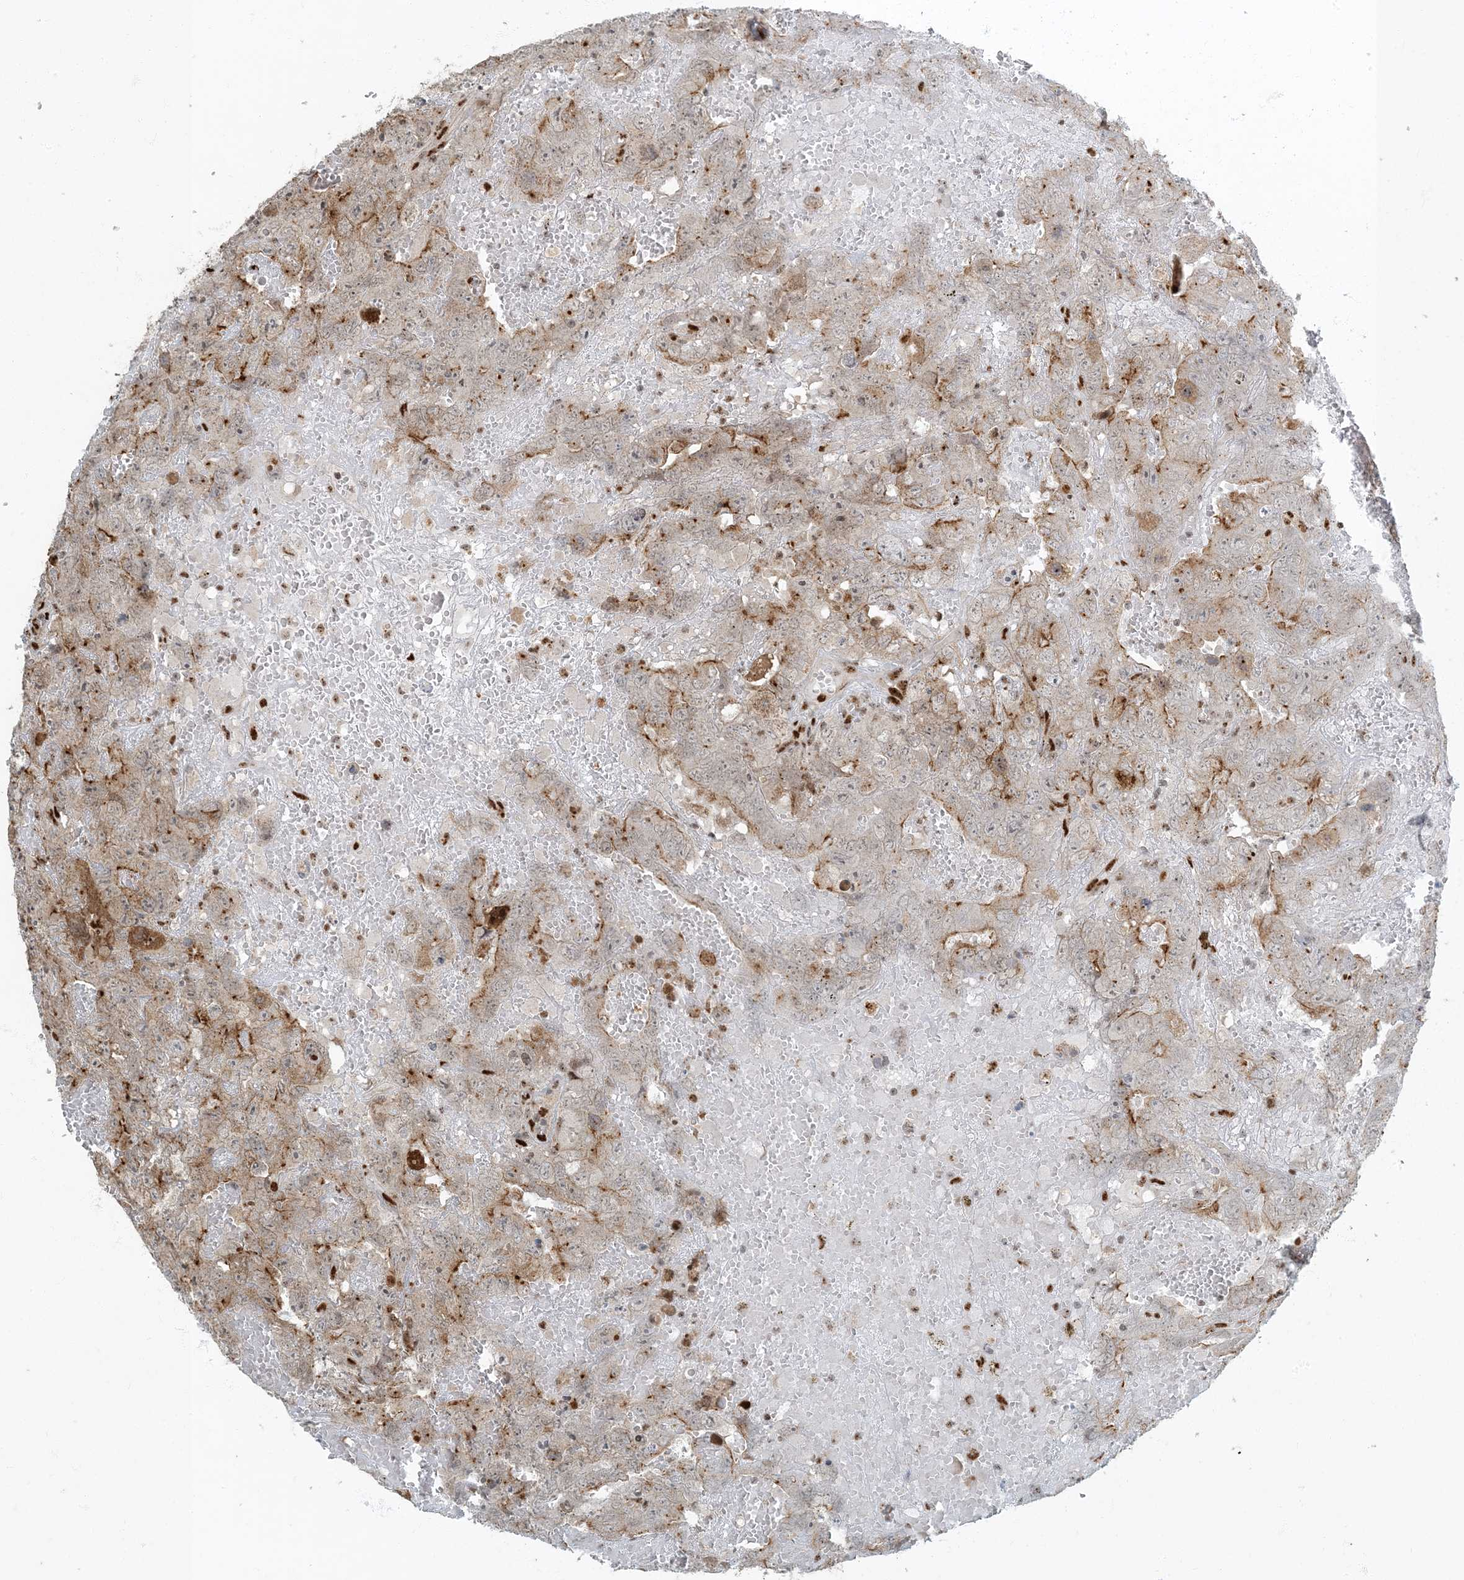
{"staining": {"intensity": "moderate", "quantity": "<25%", "location": "cytoplasmic/membranous"}, "tissue": "testis cancer", "cell_type": "Tumor cells", "image_type": "cancer", "snomed": [{"axis": "morphology", "description": "Carcinoma, Embryonal, NOS"}, {"axis": "topography", "description": "Testis"}], "caption": "This is an image of immunohistochemistry (IHC) staining of embryonal carcinoma (testis), which shows moderate expression in the cytoplasmic/membranous of tumor cells.", "gene": "MBD1", "patient": {"sex": "male", "age": 45}}